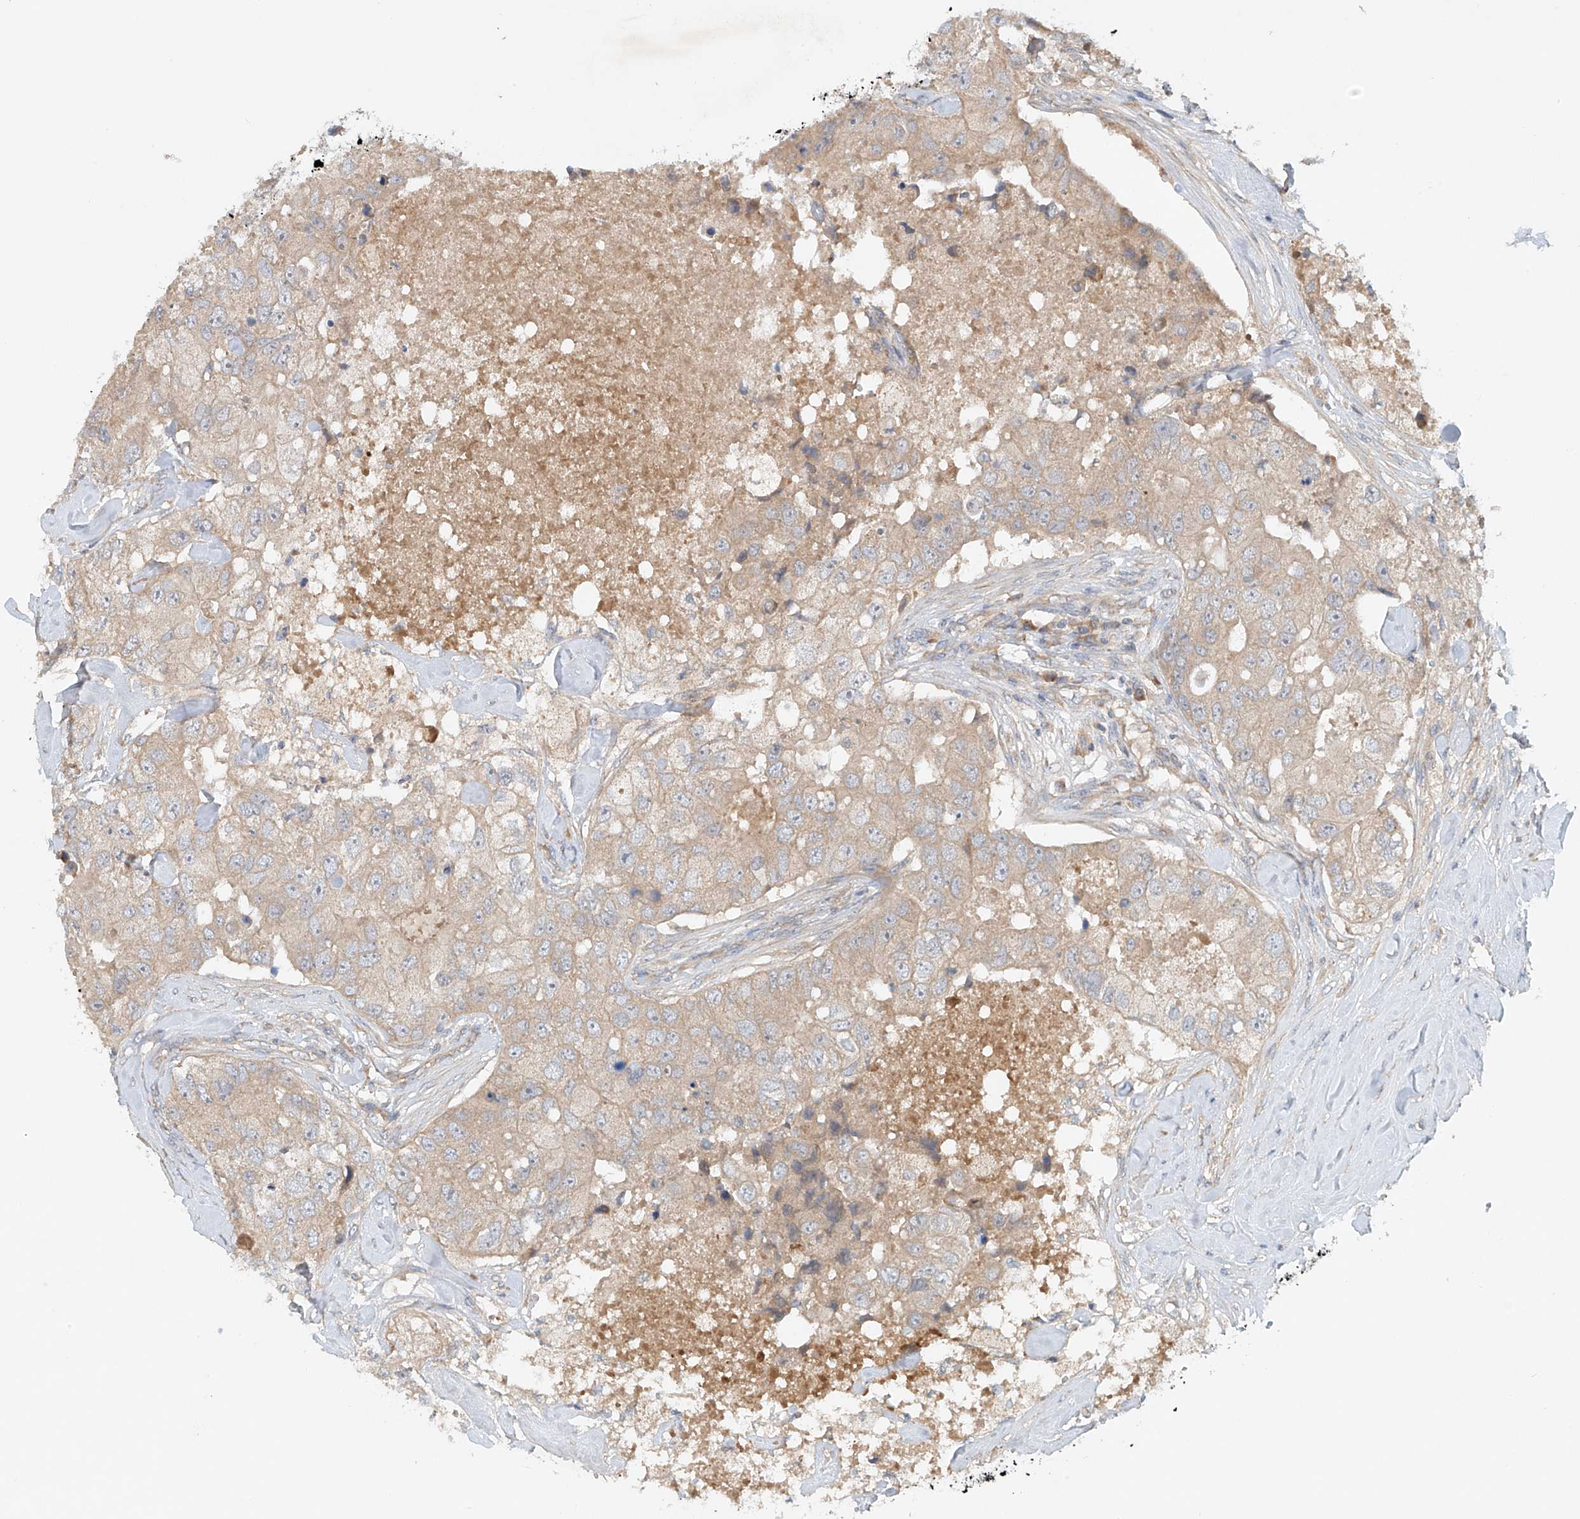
{"staining": {"intensity": "weak", "quantity": "<25%", "location": "cytoplasmic/membranous"}, "tissue": "breast cancer", "cell_type": "Tumor cells", "image_type": "cancer", "snomed": [{"axis": "morphology", "description": "Duct carcinoma"}, {"axis": "topography", "description": "Breast"}], "caption": "The photomicrograph reveals no significant expression in tumor cells of breast cancer.", "gene": "LYRM9", "patient": {"sex": "female", "age": 62}}